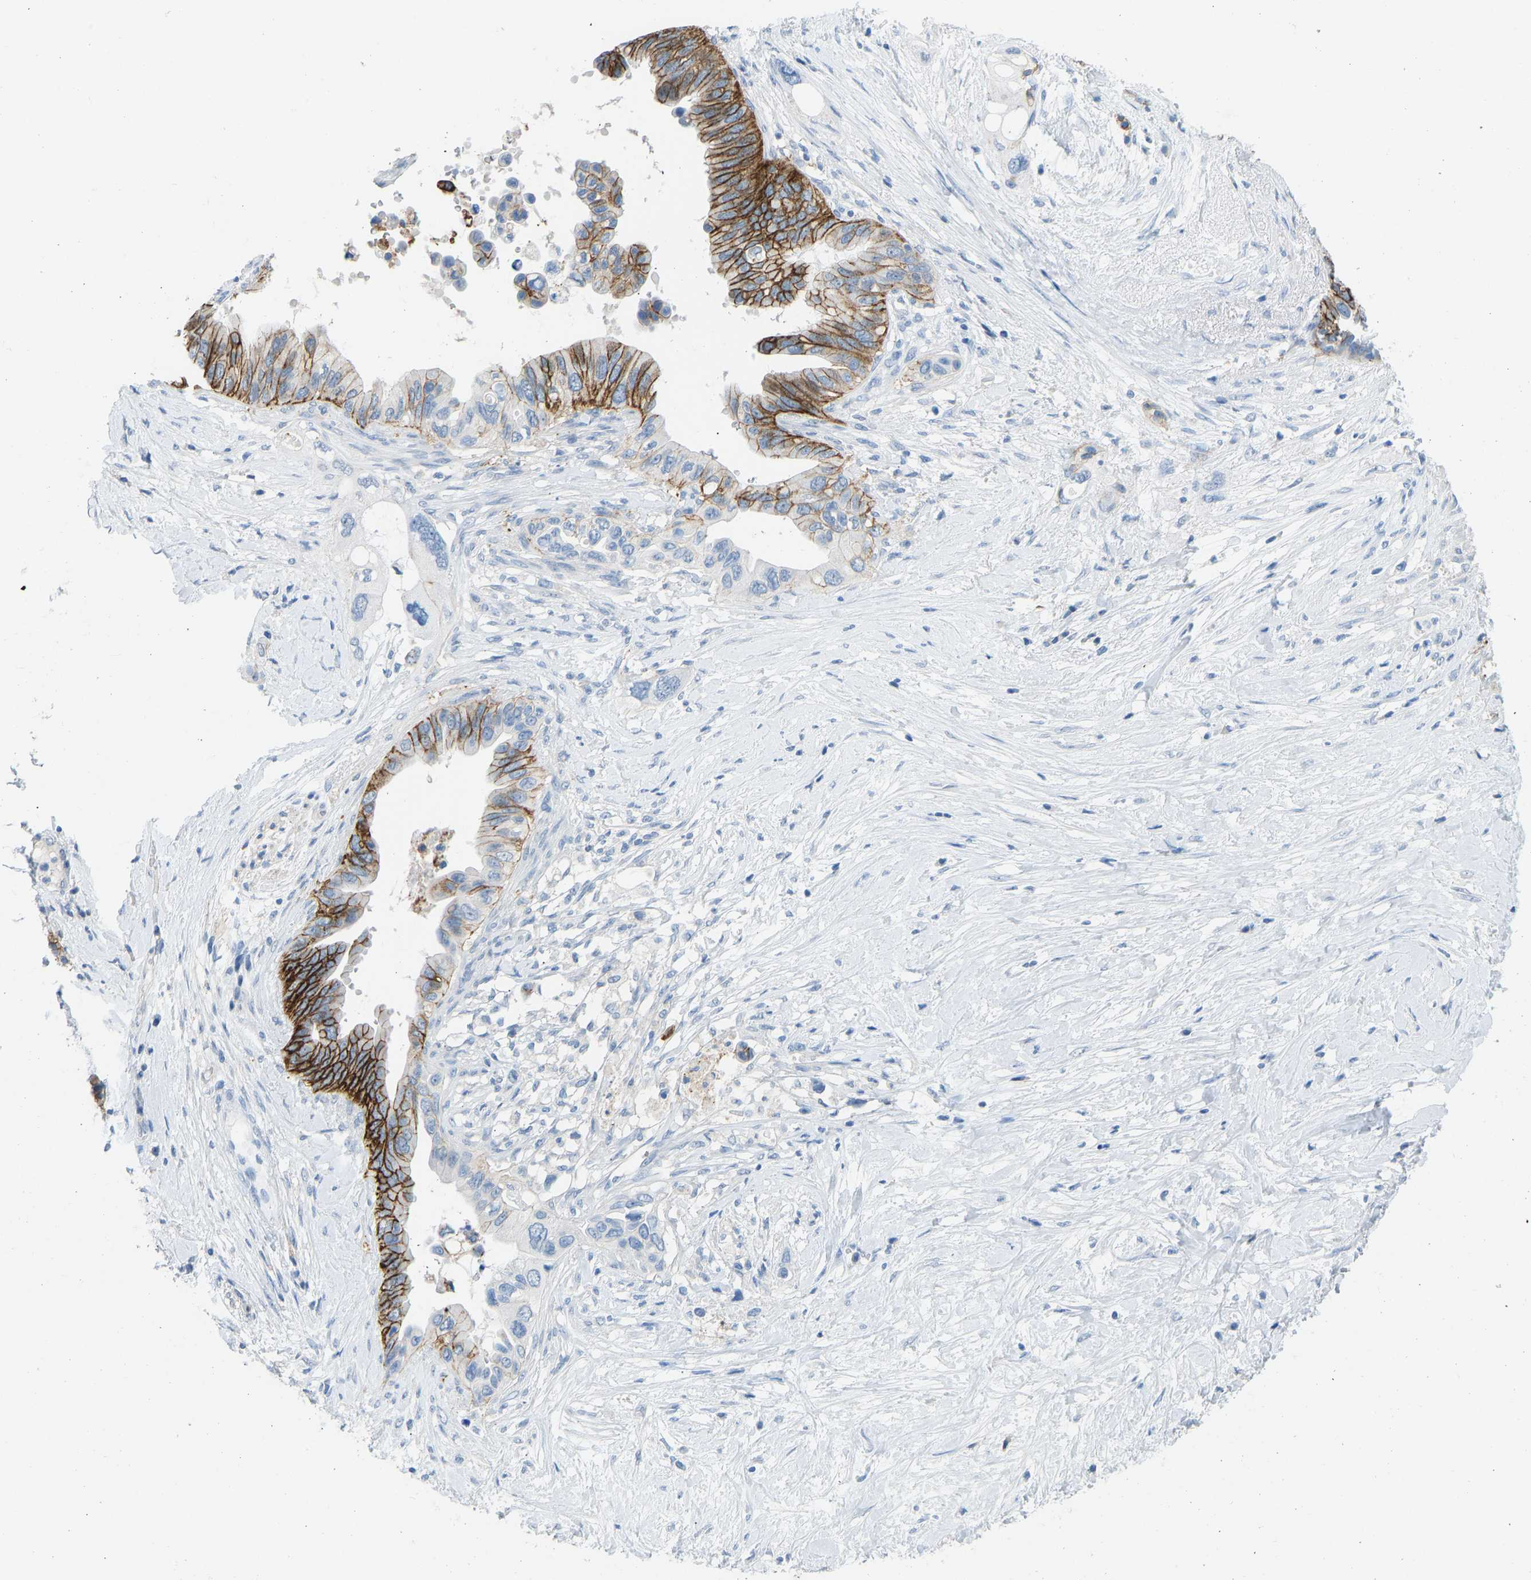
{"staining": {"intensity": "strong", "quantity": ">75%", "location": "cytoplasmic/membranous"}, "tissue": "pancreatic cancer", "cell_type": "Tumor cells", "image_type": "cancer", "snomed": [{"axis": "morphology", "description": "Adenocarcinoma, NOS"}, {"axis": "topography", "description": "Pancreas"}], "caption": "Immunohistochemical staining of pancreatic adenocarcinoma displays strong cytoplasmic/membranous protein expression in approximately >75% of tumor cells.", "gene": "ATP1A1", "patient": {"sex": "female", "age": 56}}